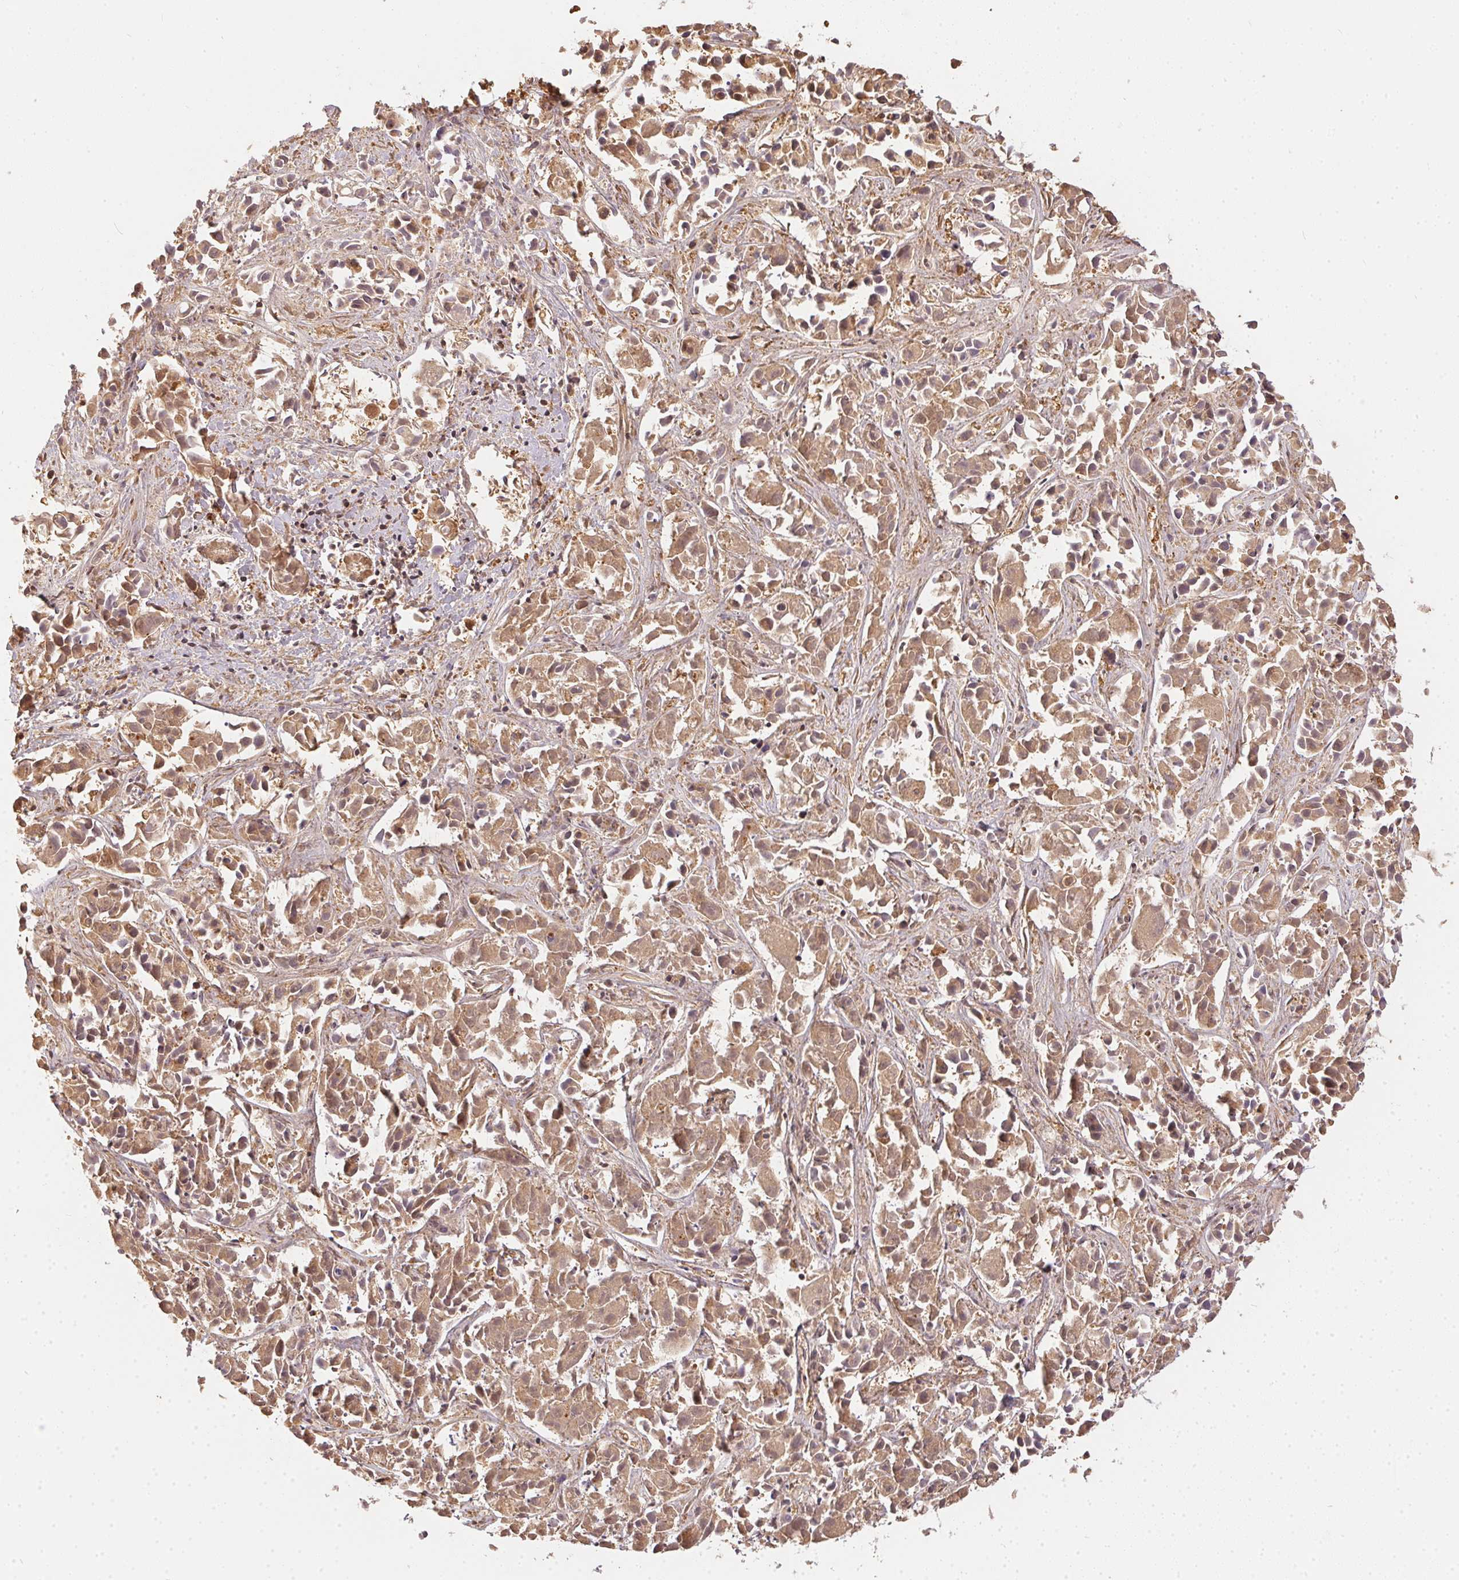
{"staining": {"intensity": "moderate", "quantity": ">75%", "location": "cytoplasmic/membranous"}, "tissue": "liver cancer", "cell_type": "Tumor cells", "image_type": "cancer", "snomed": [{"axis": "morphology", "description": "Cholangiocarcinoma"}, {"axis": "topography", "description": "Liver"}], "caption": "Immunohistochemical staining of liver cancer demonstrates medium levels of moderate cytoplasmic/membranous protein positivity in about >75% of tumor cells. (Brightfield microscopy of DAB IHC at high magnification).", "gene": "BLMH", "patient": {"sex": "female", "age": 81}}